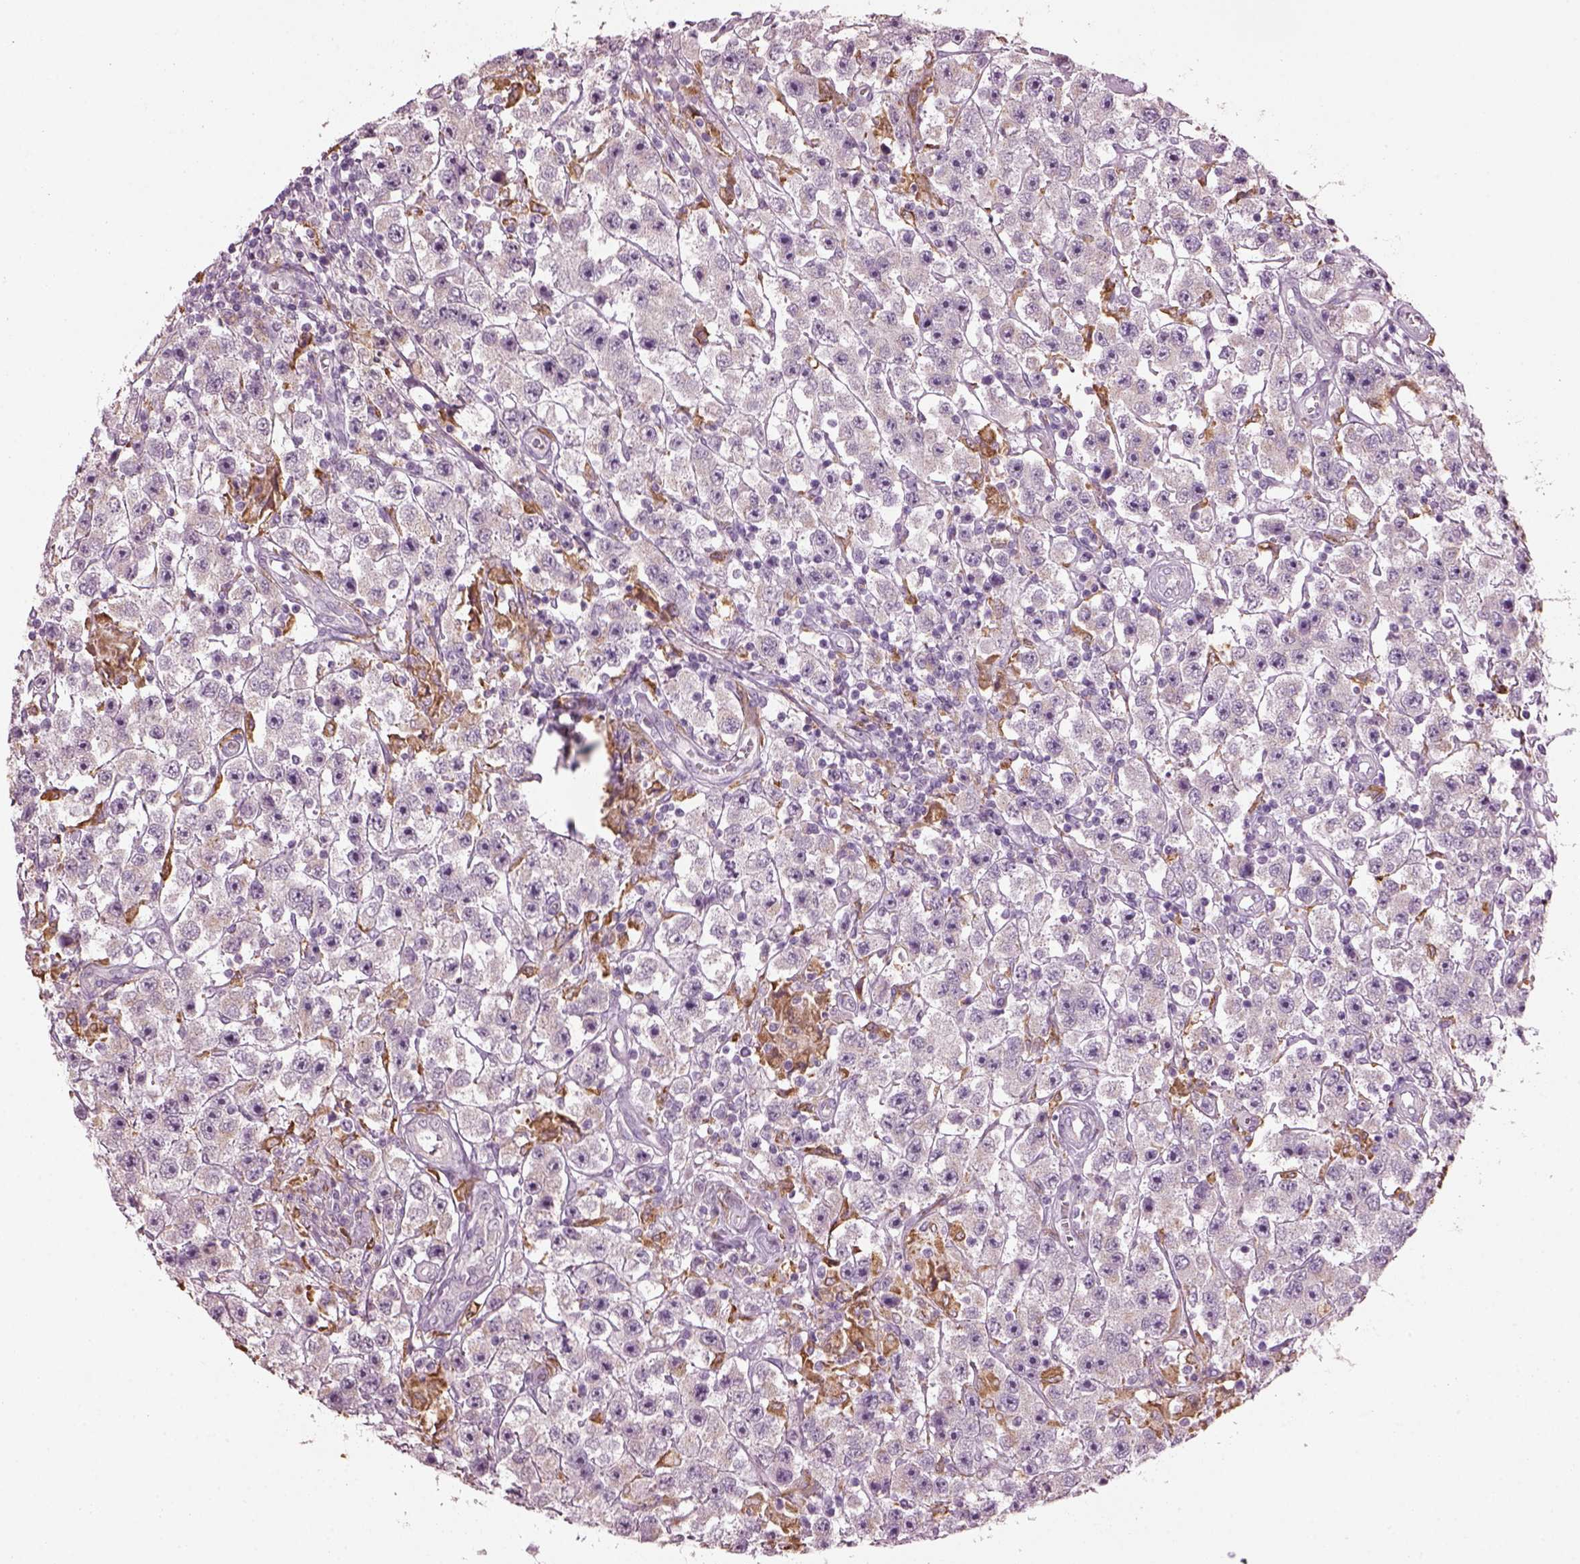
{"staining": {"intensity": "negative", "quantity": "none", "location": "none"}, "tissue": "testis cancer", "cell_type": "Tumor cells", "image_type": "cancer", "snomed": [{"axis": "morphology", "description": "Seminoma, NOS"}, {"axis": "topography", "description": "Testis"}], "caption": "A high-resolution histopathology image shows IHC staining of testis seminoma, which displays no significant expression in tumor cells. (Immunohistochemistry, brightfield microscopy, high magnification).", "gene": "TMEM231", "patient": {"sex": "male", "age": 45}}